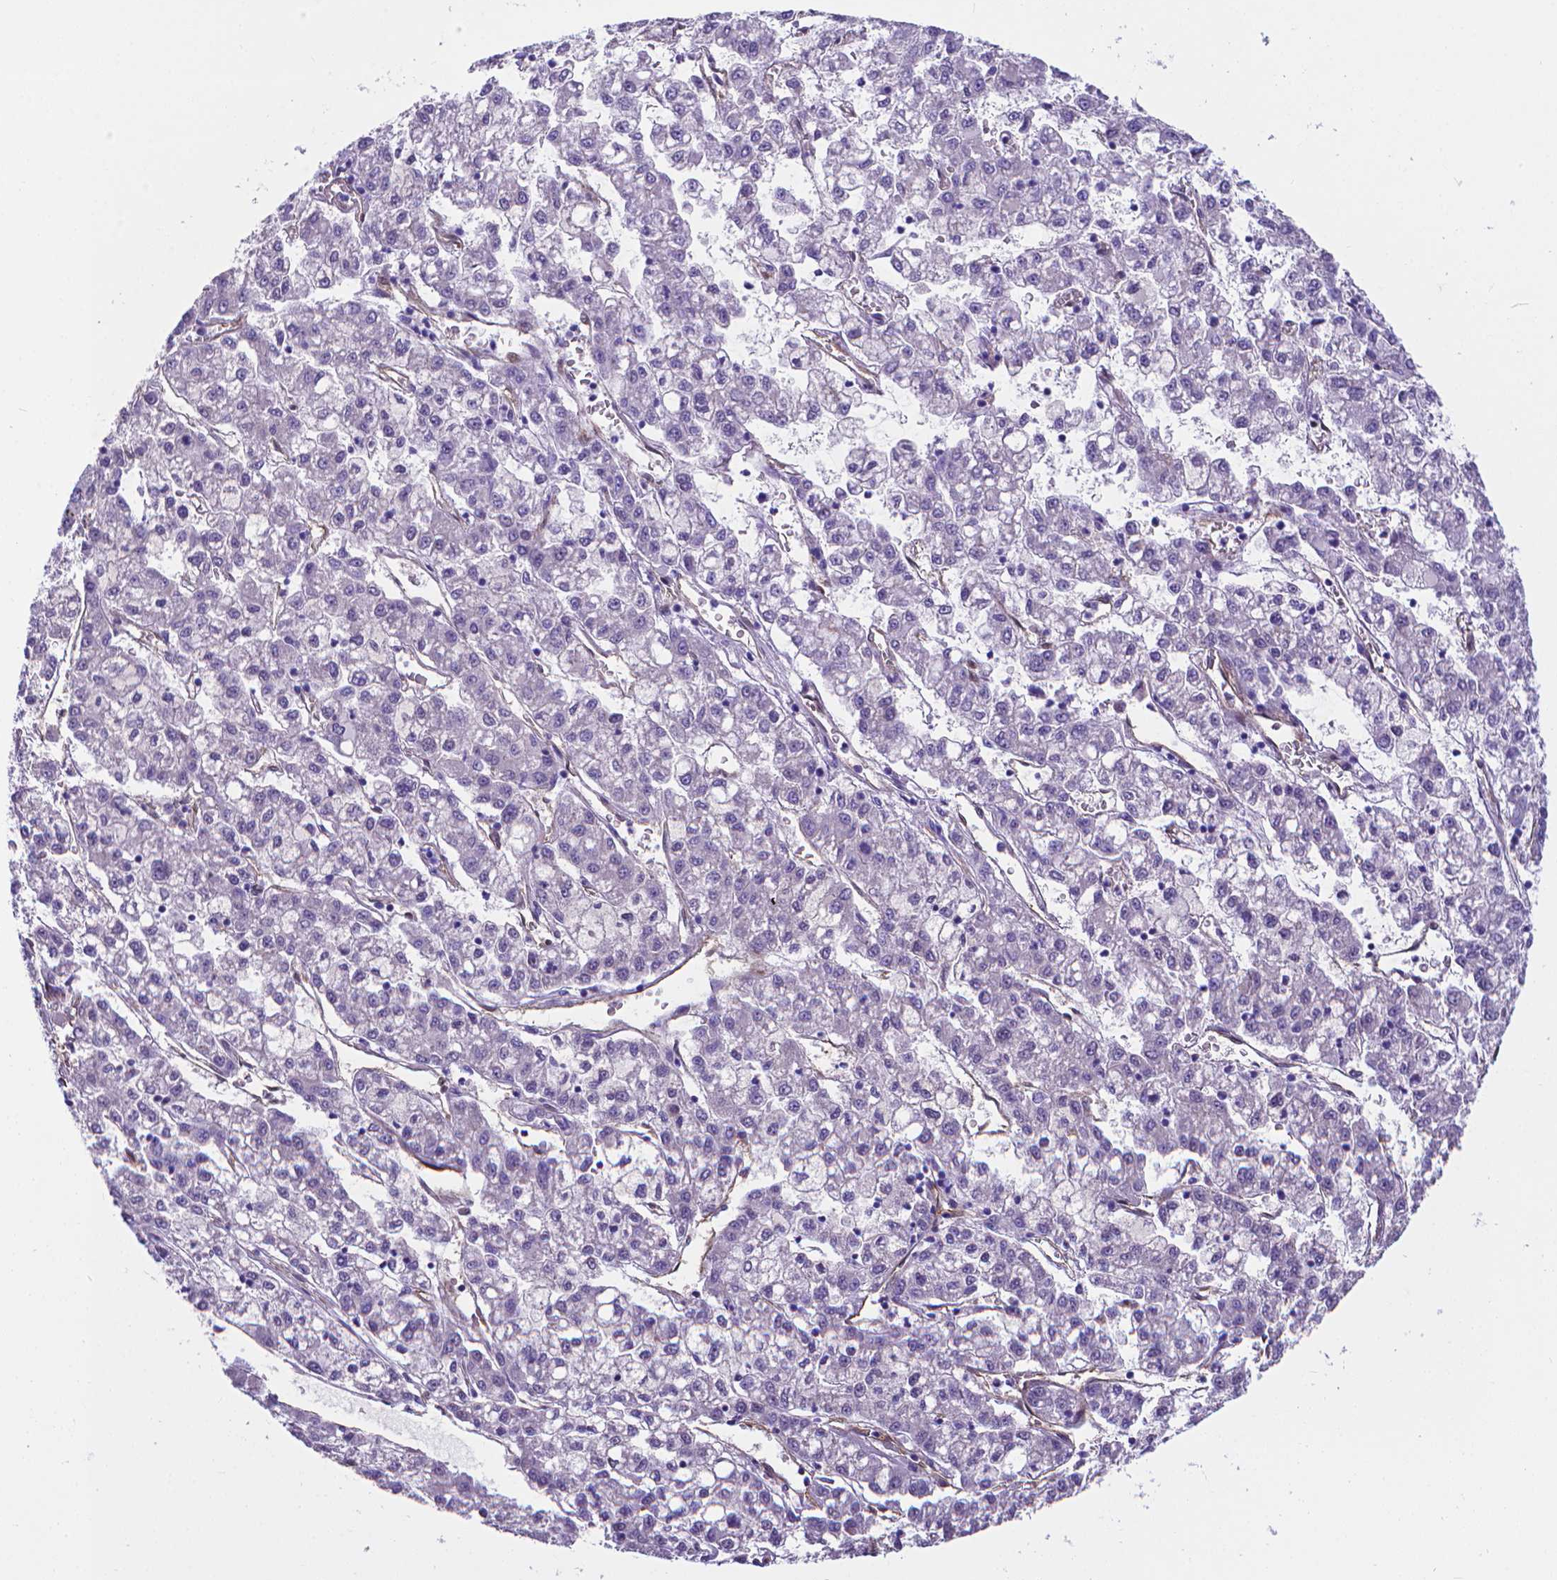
{"staining": {"intensity": "negative", "quantity": "none", "location": "none"}, "tissue": "liver cancer", "cell_type": "Tumor cells", "image_type": "cancer", "snomed": [{"axis": "morphology", "description": "Carcinoma, Hepatocellular, NOS"}, {"axis": "topography", "description": "Liver"}], "caption": "Tumor cells are negative for protein expression in human liver cancer. The staining is performed using DAB brown chromogen with nuclei counter-stained in using hematoxylin.", "gene": "CLIC4", "patient": {"sex": "male", "age": 40}}